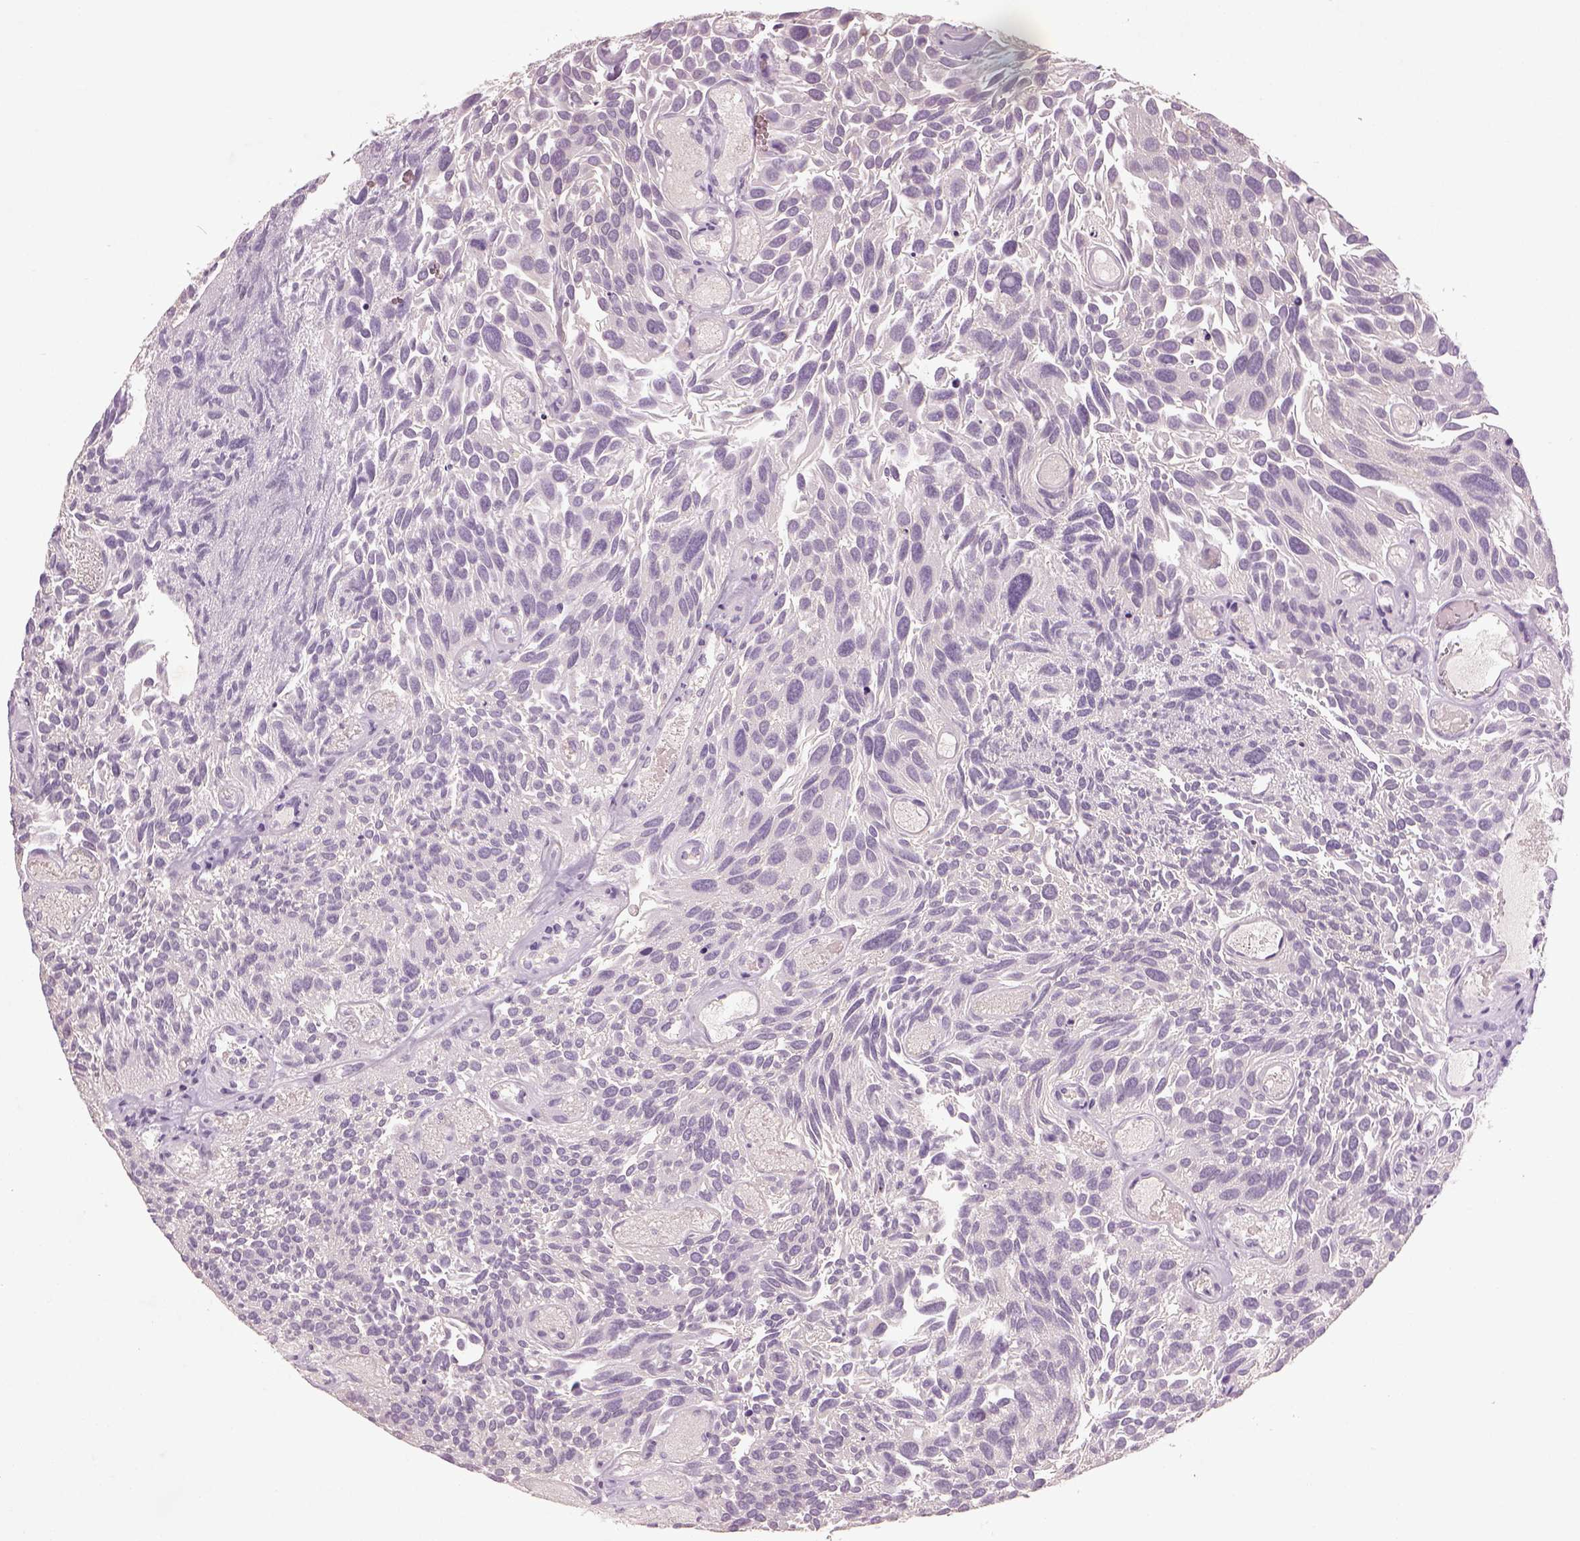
{"staining": {"intensity": "negative", "quantity": "none", "location": "none"}, "tissue": "urothelial cancer", "cell_type": "Tumor cells", "image_type": "cancer", "snomed": [{"axis": "morphology", "description": "Urothelial carcinoma, Low grade"}, {"axis": "topography", "description": "Urinary bladder"}], "caption": "Immunohistochemistry of low-grade urothelial carcinoma displays no positivity in tumor cells. The staining was performed using DAB to visualize the protein expression in brown, while the nuclei were stained in blue with hematoxylin (Magnification: 20x).", "gene": "GDNF", "patient": {"sex": "female", "age": 69}}